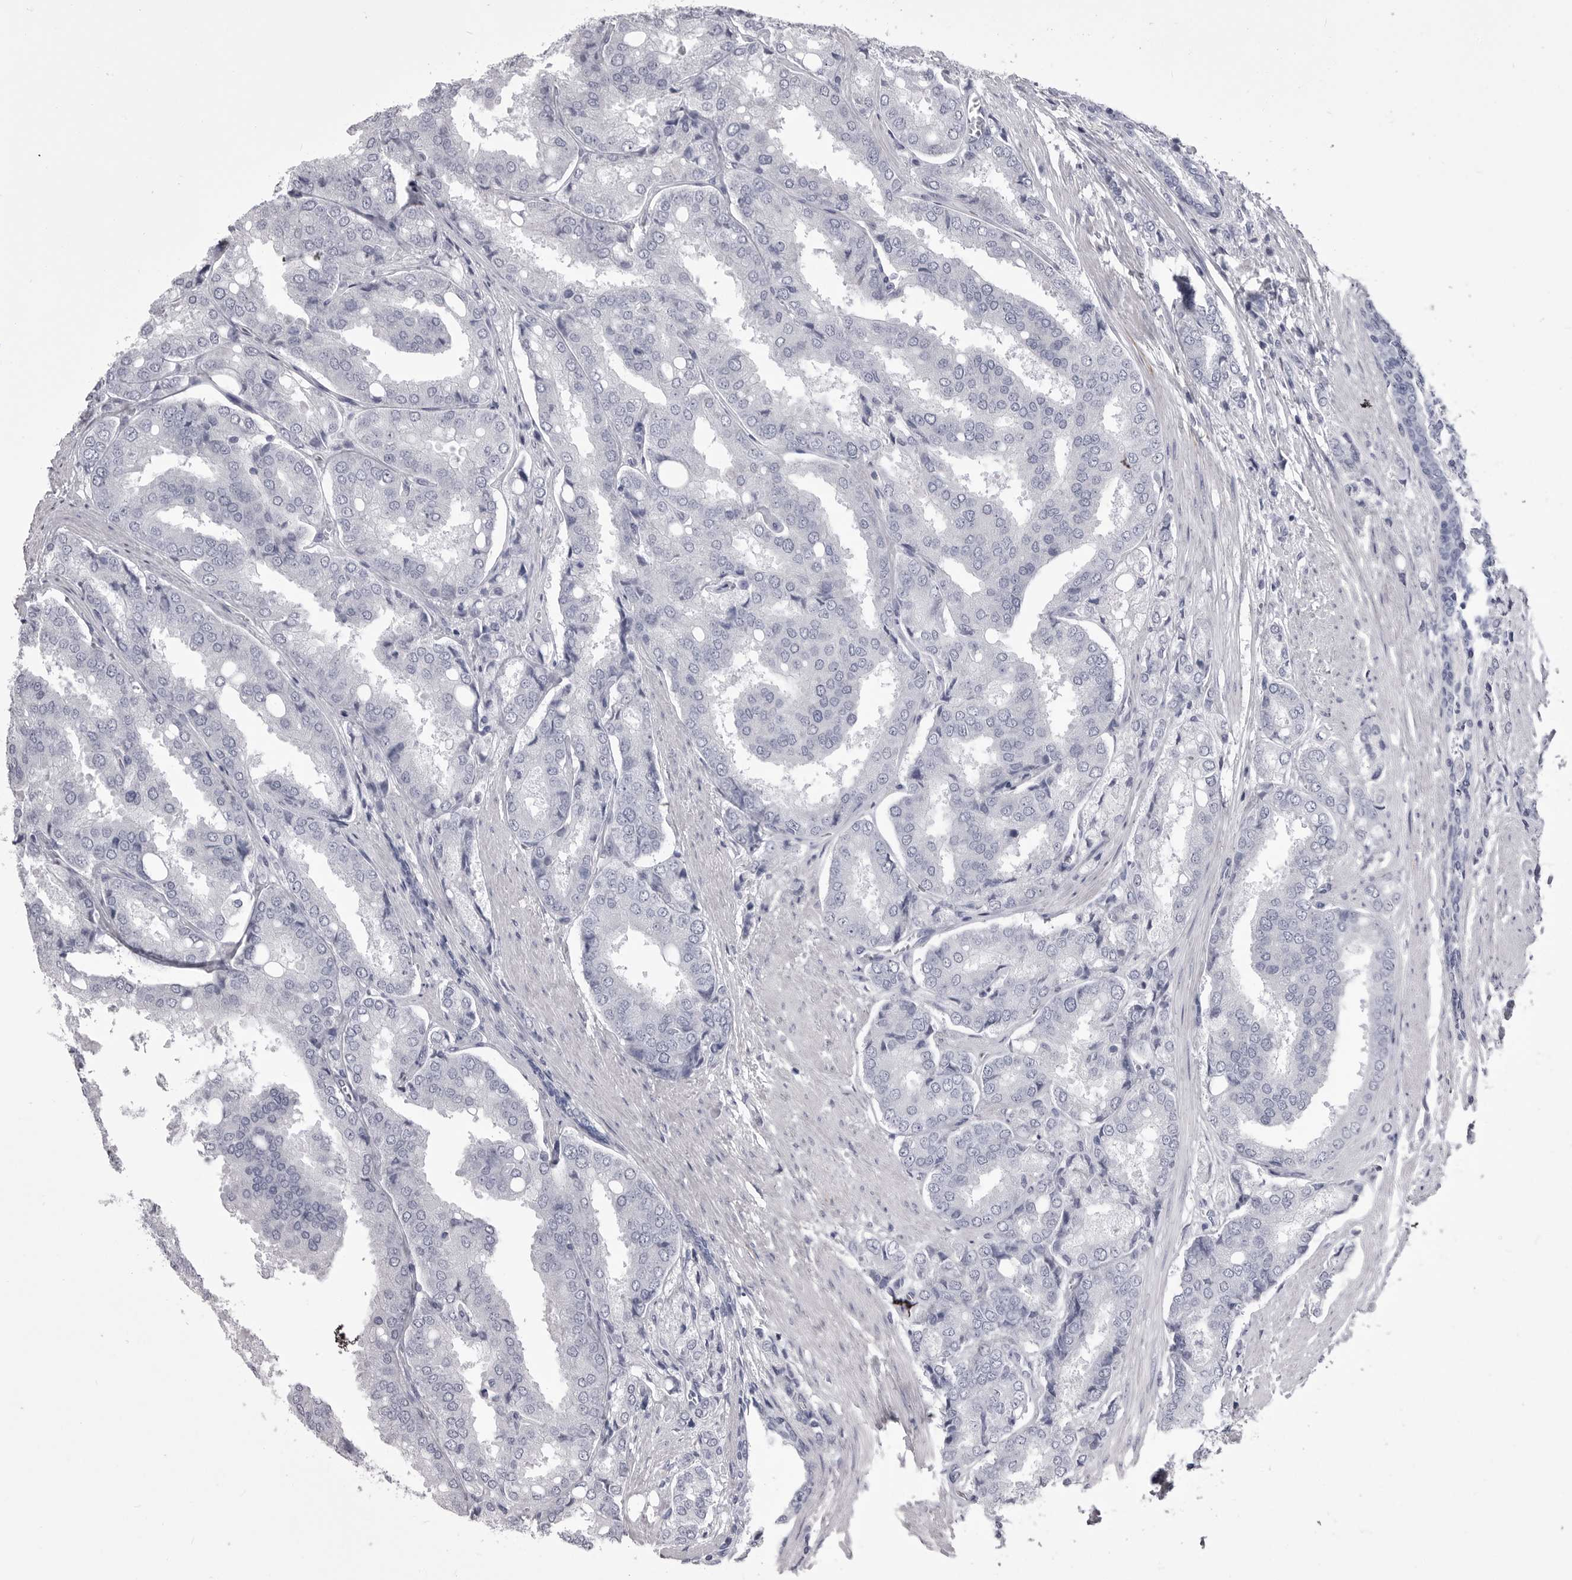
{"staining": {"intensity": "negative", "quantity": "none", "location": "none"}, "tissue": "prostate cancer", "cell_type": "Tumor cells", "image_type": "cancer", "snomed": [{"axis": "morphology", "description": "Adenocarcinoma, High grade"}, {"axis": "topography", "description": "Prostate"}], "caption": "This is a histopathology image of immunohistochemistry staining of prostate cancer, which shows no staining in tumor cells.", "gene": "ANK2", "patient": {"sex": "male", "age": 50}}